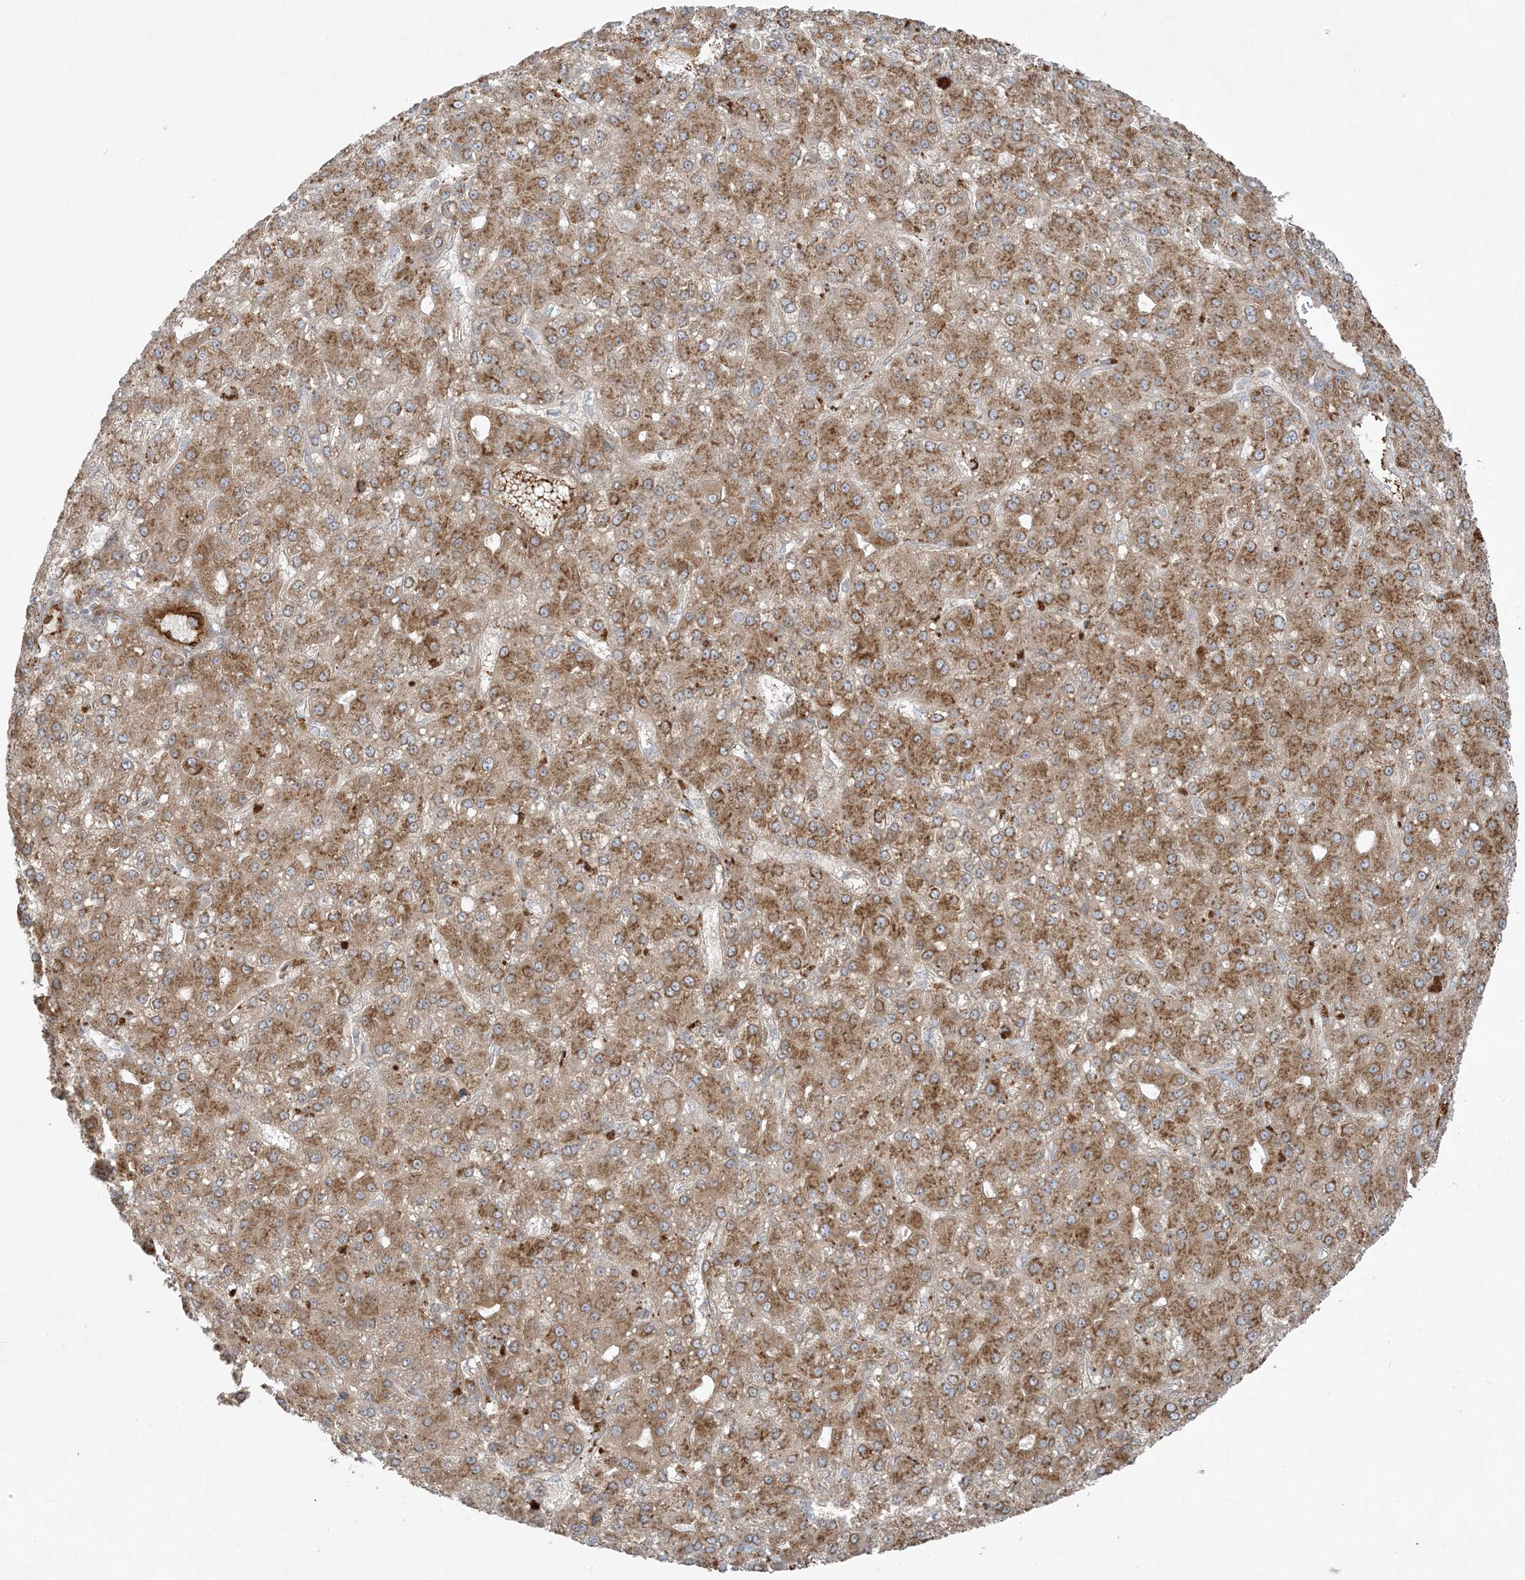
{"staining": {"intensity": "moderate", "quantity": ">75%", "location": "cytoplasmic/membranous"}, "tissue": "liver cancer", "cell_type": "Tumor cells", "image_type": "cancer", "snomed": [{"axis": "morphology", "description": "Carcinoma, Hepatocellular, NOS"}, {"axis": "topography", "description": "Liver"}], "caption": "This is a histology image of IHC staining of liver cancer, which shows moderate positivity in the cytoplasmic/membranous of tumor cells.", "gene": "ZNF263", "patient": {"sex": "male", "age": 67}}